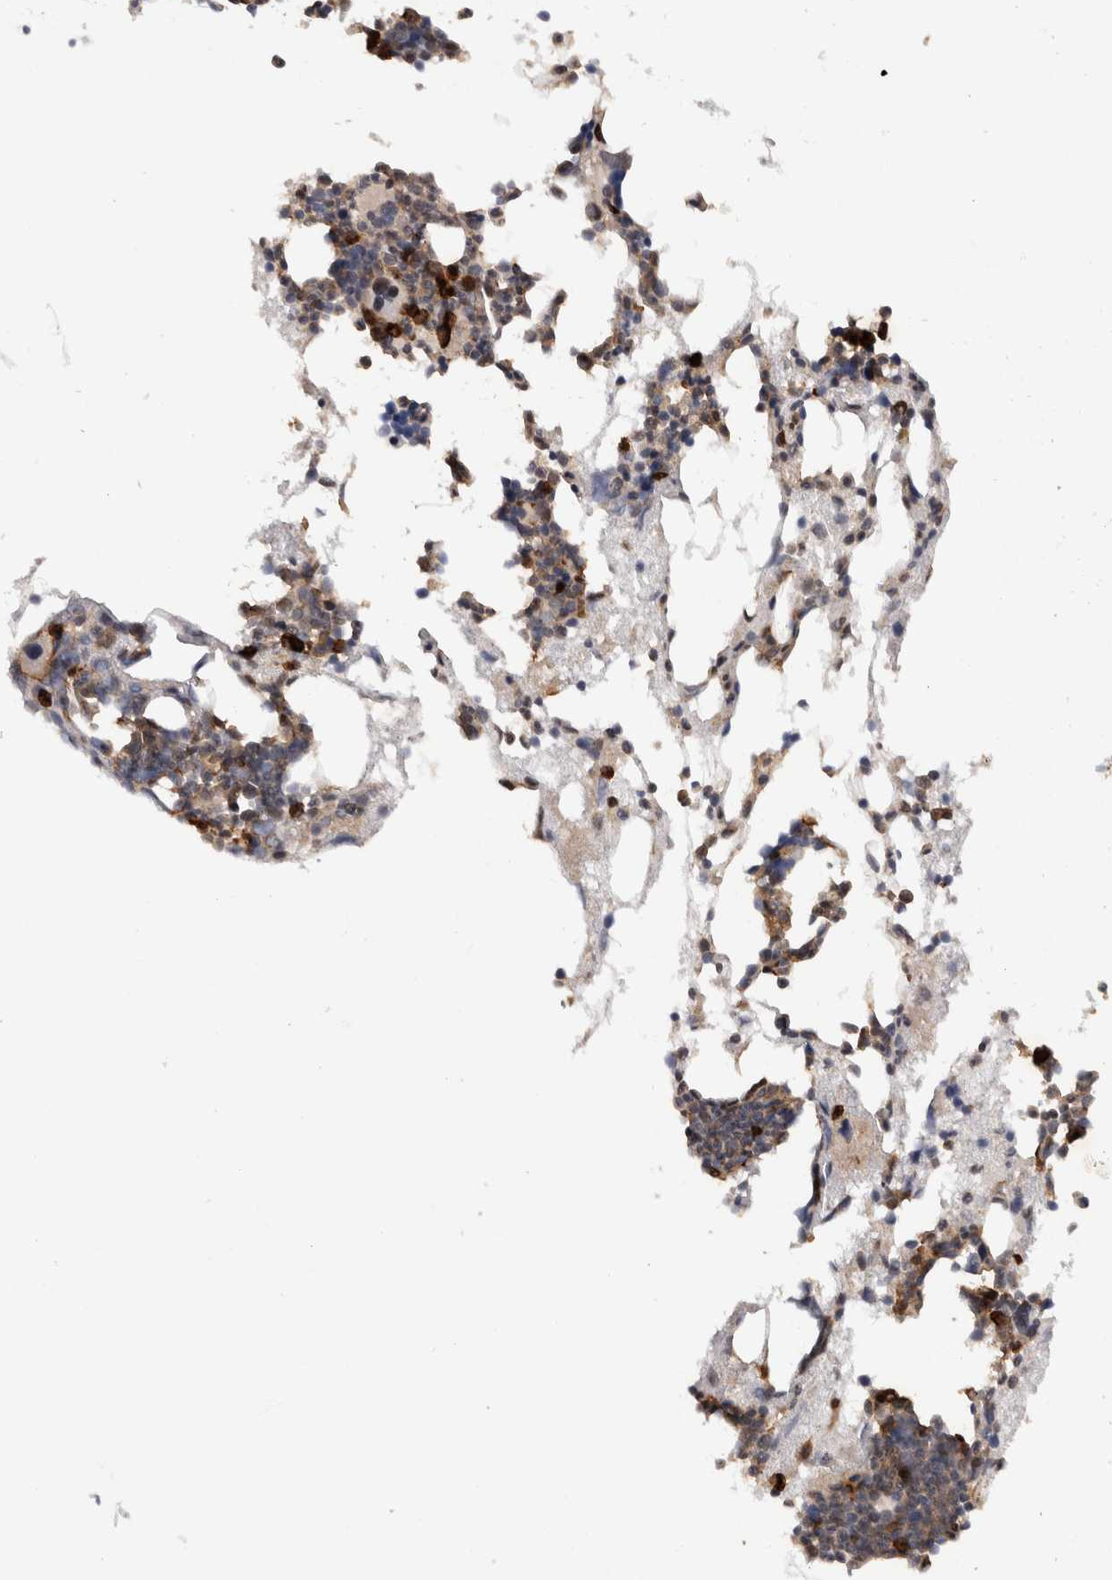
{"staining": {"intensity": "strong", "quantity": "<25%", "location": "cytoplasmic/membranous"}, "tissue": "bone marrow", "cell_type": "Hematopoietic cells", "image_type": "normal", "snomed": [{"axis": "morphology", "description": "Normal tissue, NOS"}, {"axis": "morphology", "description": "Inflammation, NOS"}, {"axis": "topography", "description": "Bone marrow"}], "caption": "Strong cytoplasmic/membranous staining for a protein is appreciated in about <25% of hematopoietic cells of normal bone marrow using immunohistochemistry.", "gene": "RPS6KA2", "patient": {"sex": "female", "age": 81}}